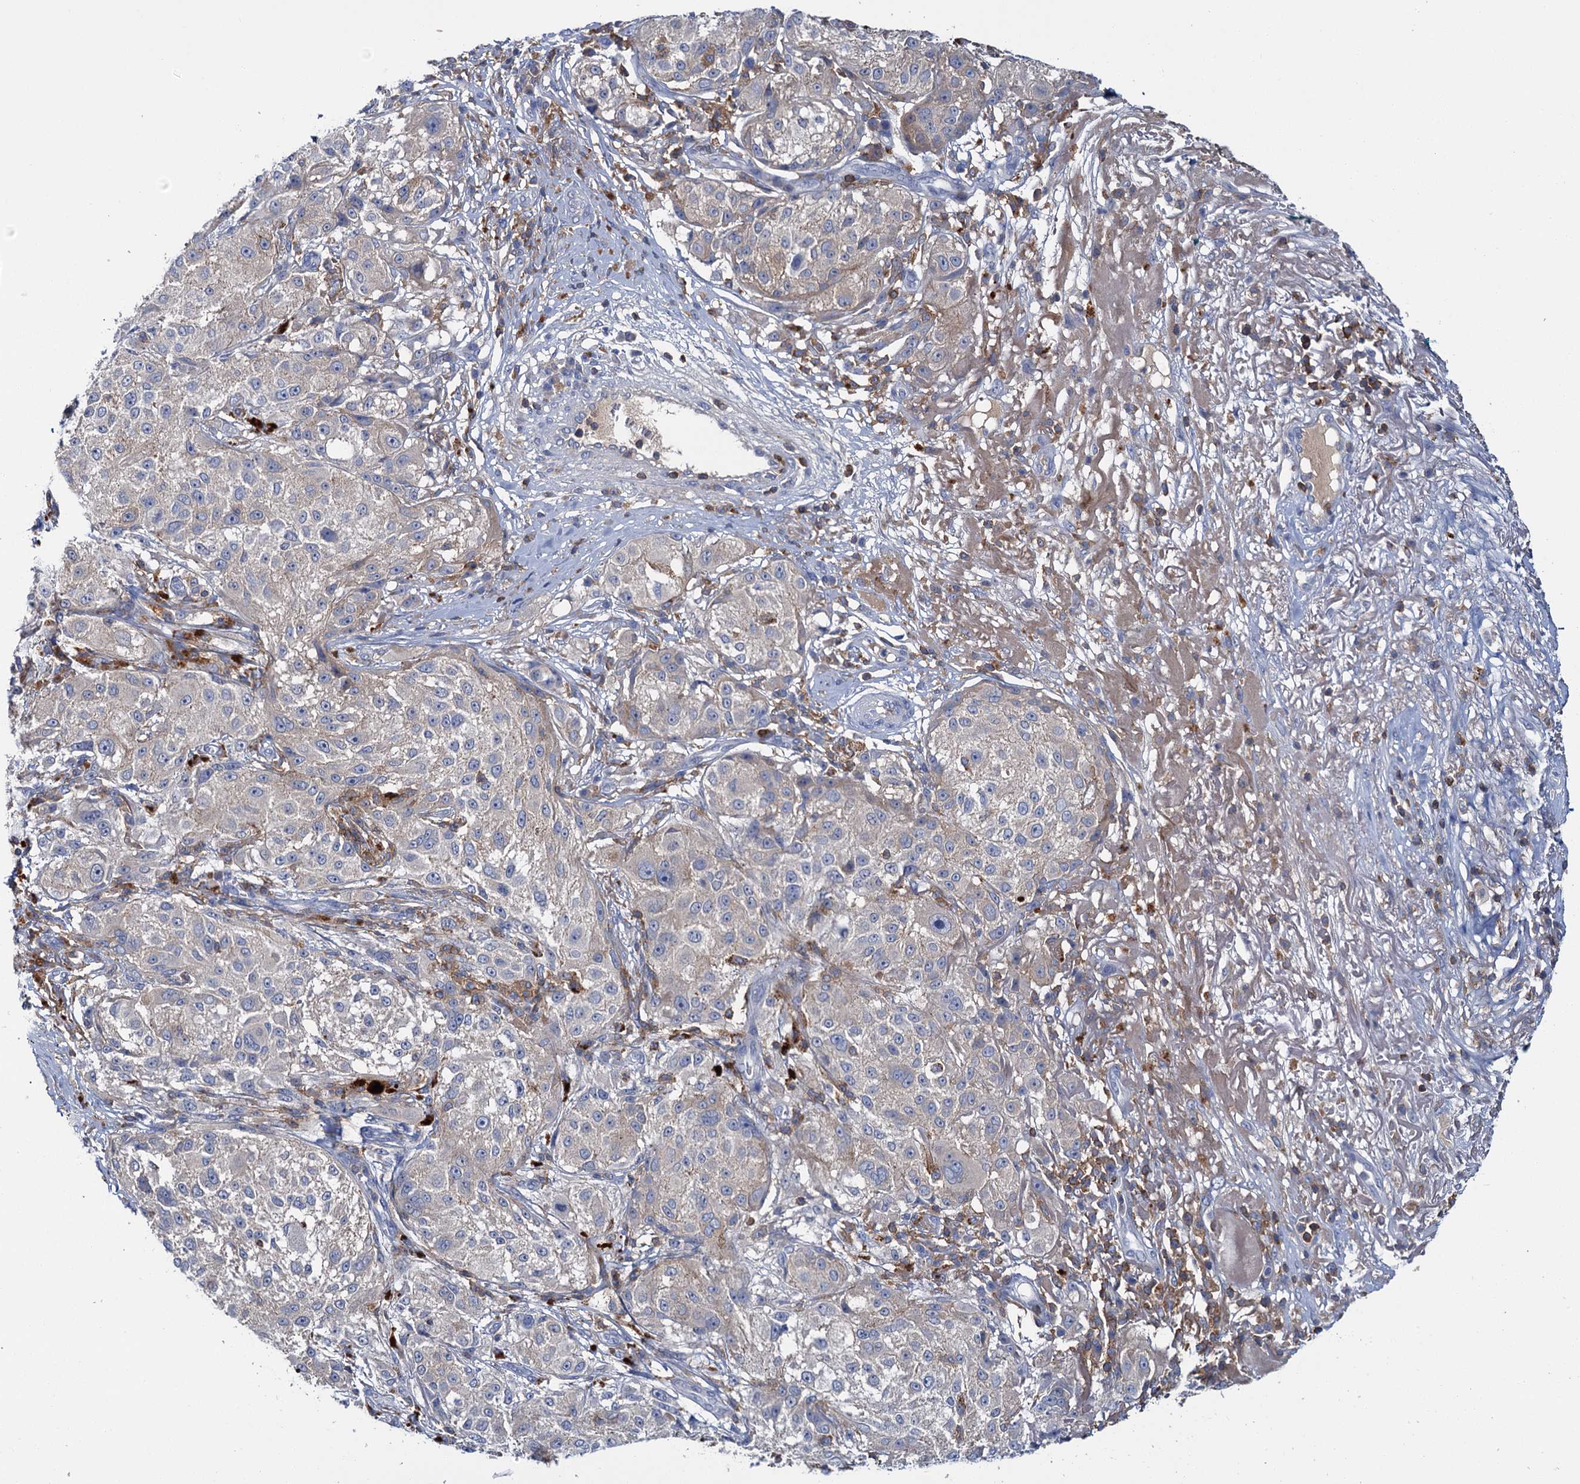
{"staining": {"intensity": "negative", "quantity": "none", "location": "none"}, "tissue": "melanoma", "cell_type": "Tumor cells", "image_type": "cancer", "snomed": [{"axis": "morphology", "description": "Necrosis, NOS"}, {"axis": "morphology", "description": "Malignant melanoma, NOS"}, {"axis": "topography", "description": "Skin"}], "caption": "A histopathology image of human malignant melanoma is negative for staining in tumor cells.", "gene": "FGFR2", "patient": {"sex": "female", "age": 87}}